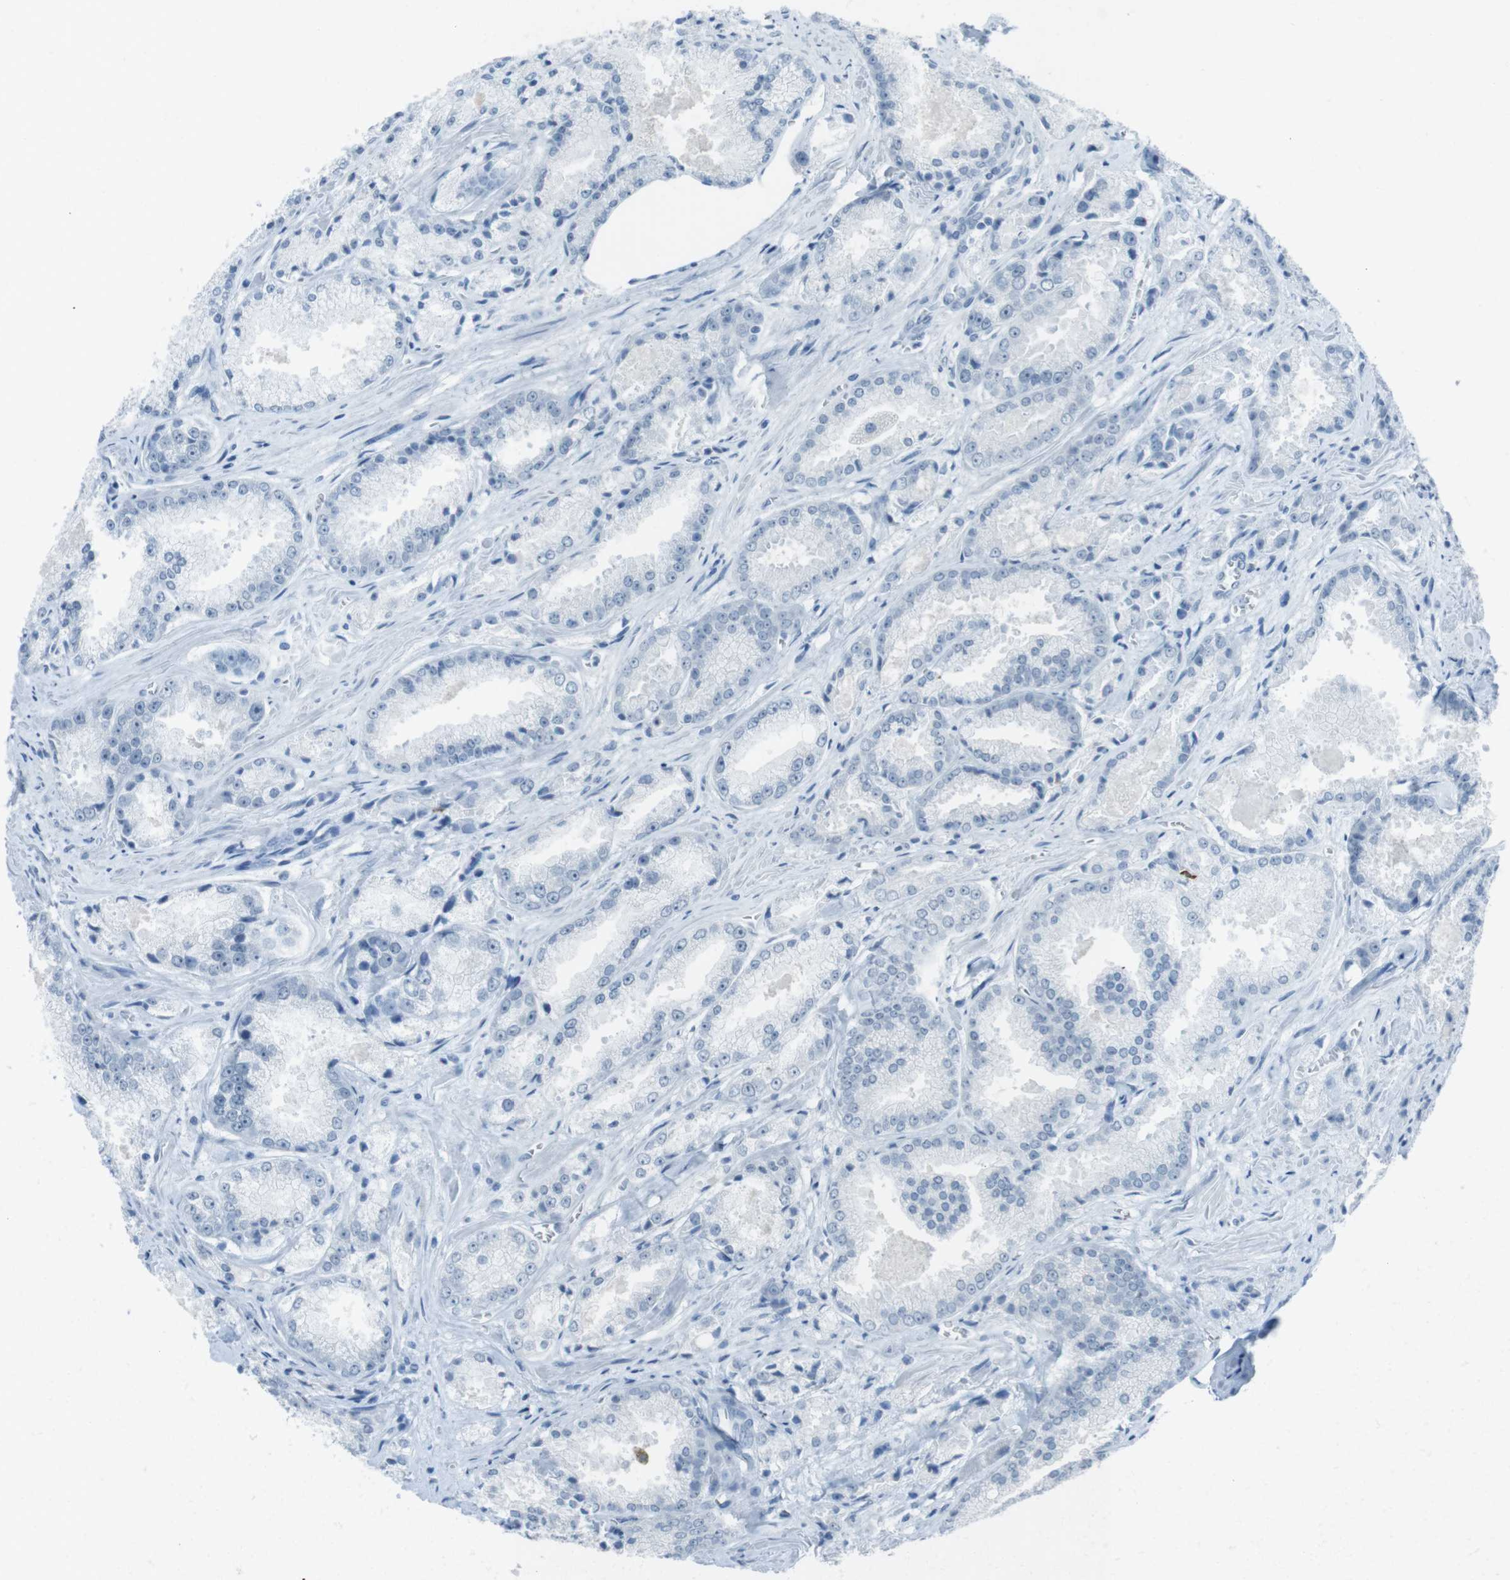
{"staining": {"intensity": "negative", "quantity": "none", "location": "none"}, "tissue": "prostate cancer", "cell_type": "Tumor cells", "image_type": "cancer", "snomed": [{"axis": "morphology", "description": "Adenocarcinoma, Low grade"}, {"axis": "topography", "description": "Prostate"}], "caption": "DAB immunohistochemical staining of human prostate cancer (low-grade adenocarcinoma) displays no significant positivity in tumor cells. (DAB (3,3'-diaminobenzidine) immunohistochemistry visualized using brightfield microscopy, high magnification).", "gene": "TMEM207", "patient": {"sex": "male", "age": 64}}